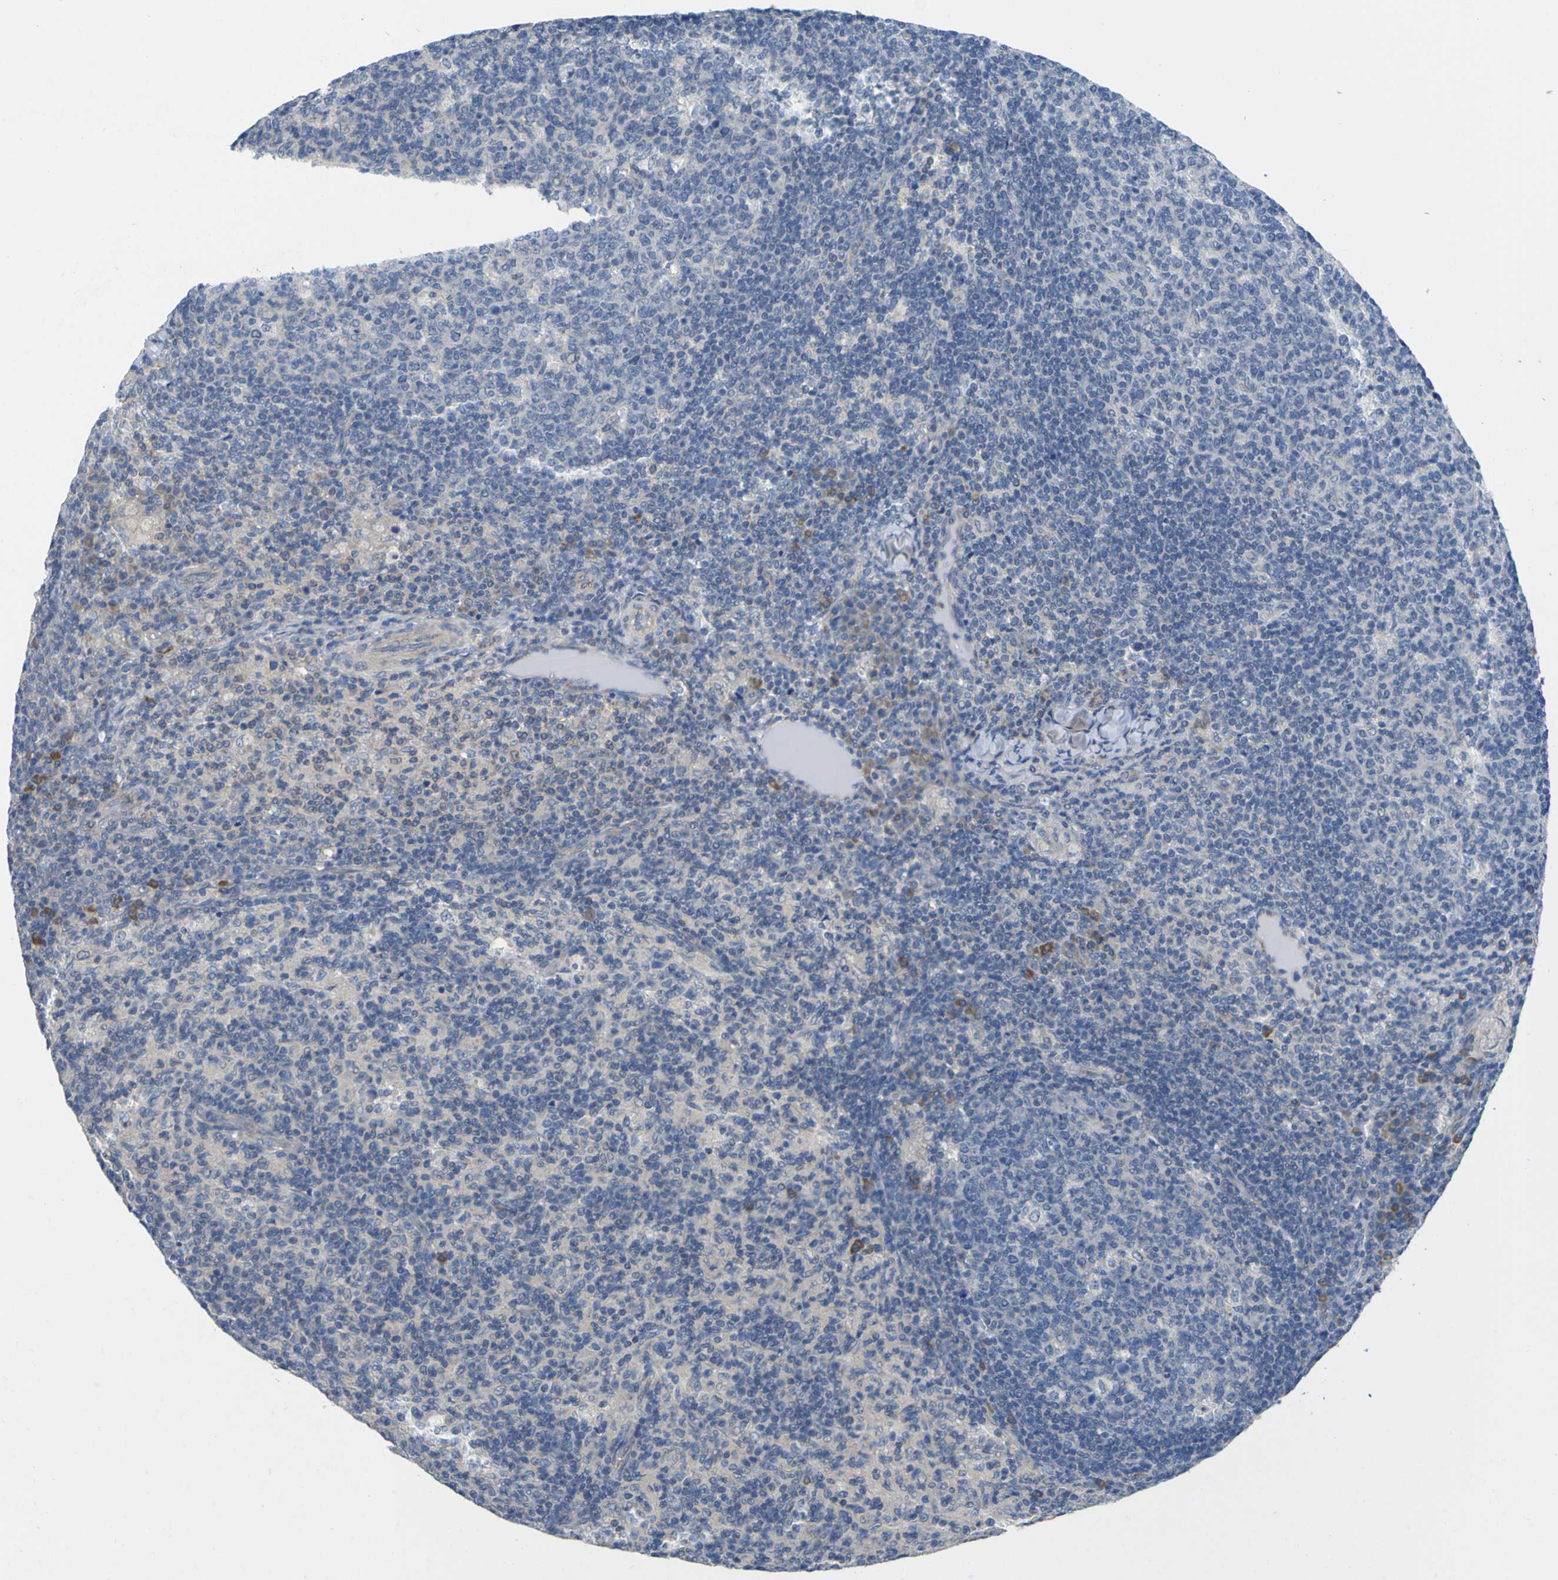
{"staining": {"intensity": "negative", "quantity": "none", "location": "none"}, "tissue": "lymph node", "cell_type": "Germinal center cells", "image_type": "normal", "snomed": [{"axis": "morphology", "description": "Normal tissue, NOS"}, {"axis": "morphology", "description": "Inflammation, NOS"}, {"axis": "topography", "description": "Lymph node"}], "caption": "DAB (3,3'-diaminobenzidine) immunohistochemical staining of unremarkable human lymph node exhibits no significant expression in germinal center cells.", "gene": "USH1C", "patient": {"sex": "male", "age": 55}}